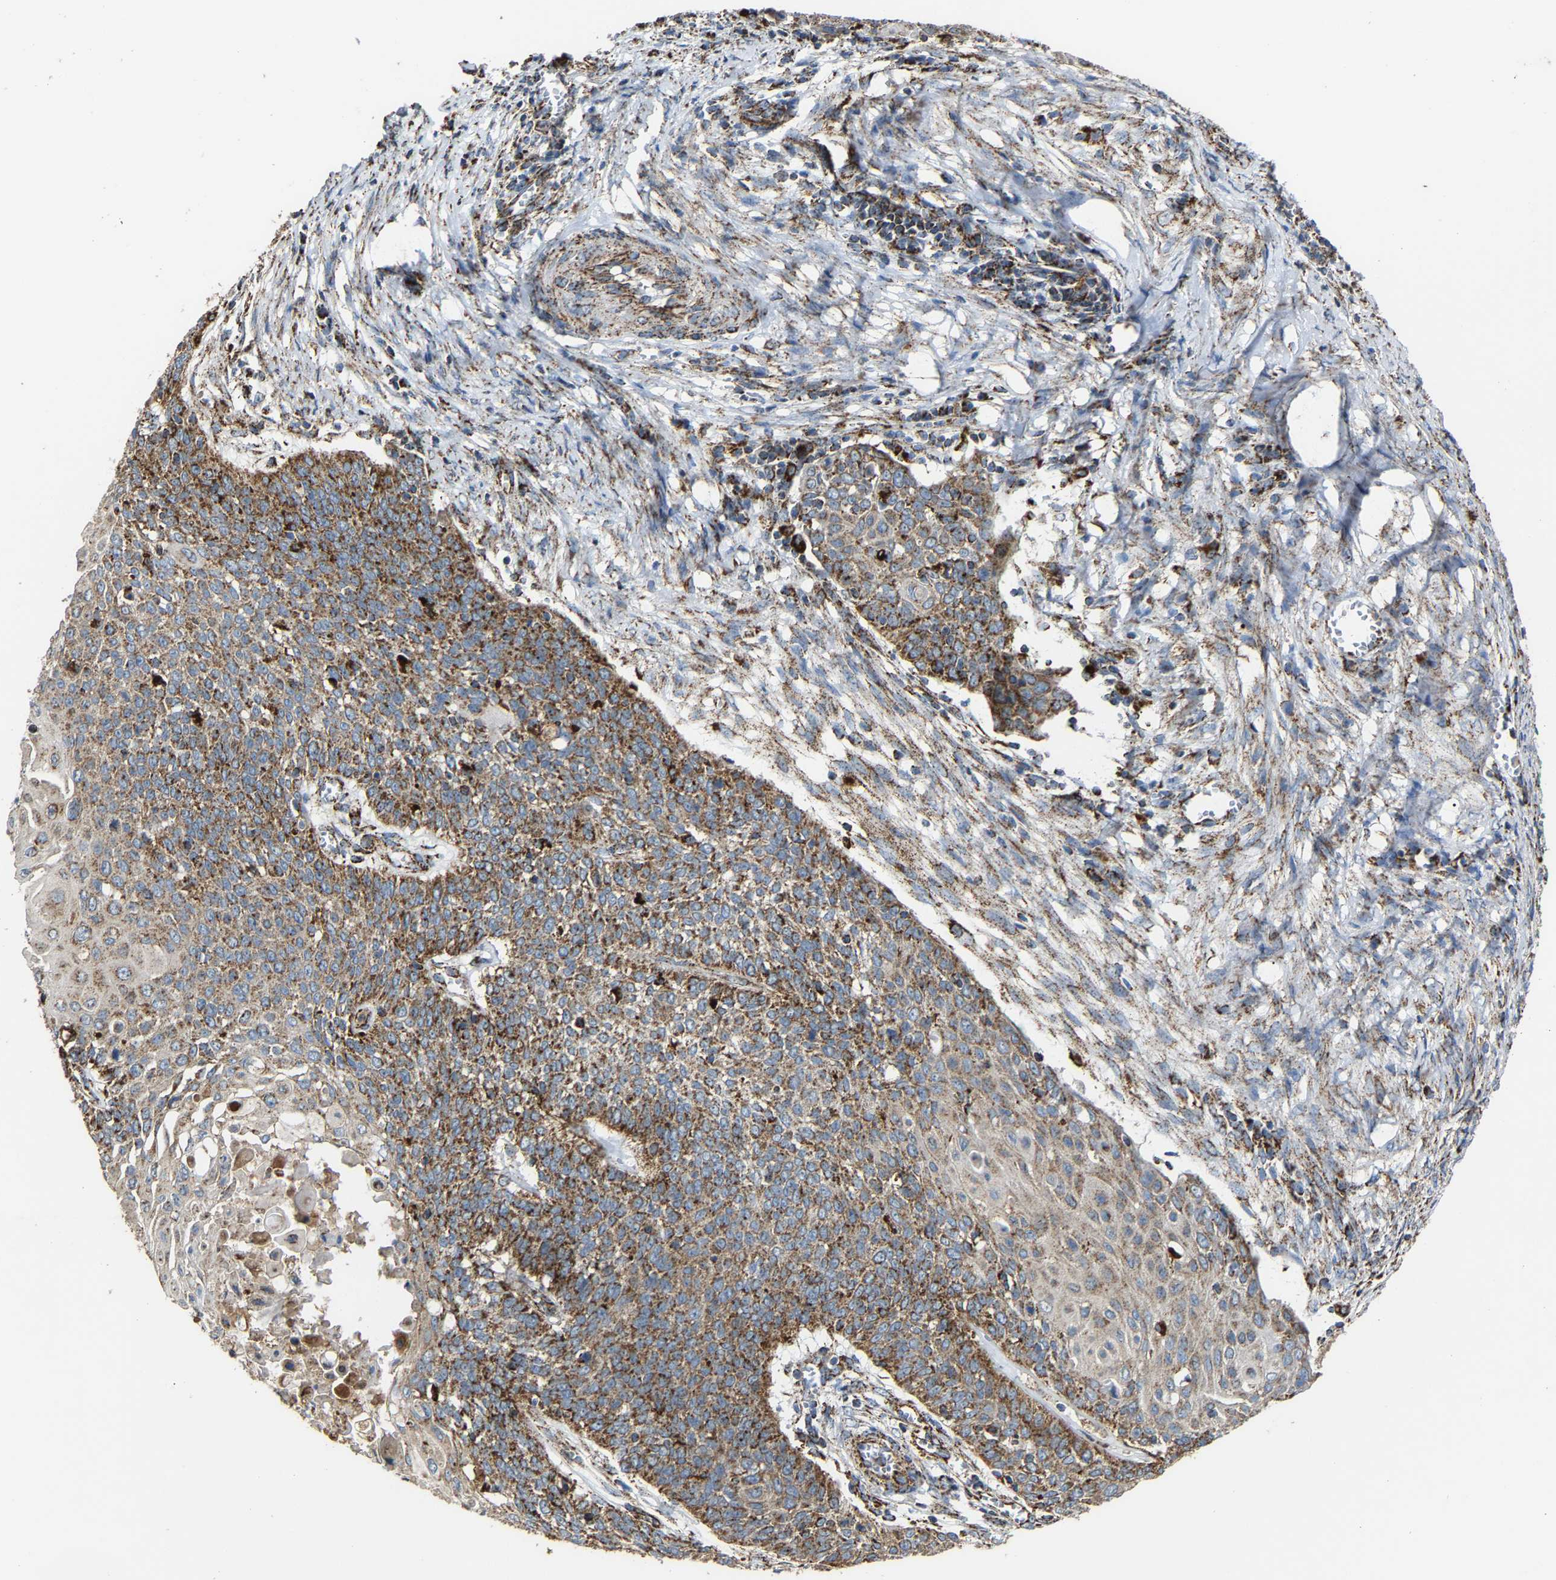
{"staining": {"intensity": "moderate", "quantity": ">75%", "location": "cytoplasmic/membranous"}, "tissue": "cervical cancer", "cell_type": "Tumor cells", "image_type": "cancer", "snomed": [{"axis": "morphology", "description": "Squamous cell carcinoma, NOS"}, {"axis": "topography", "description": "Cervix"}], "caption": "Human cervical cancer (squamous cell carcinoma) stained with a brown dye exhibits moderate cytoplasmic/membranous positive expression in approximately >75% of tumor cells.", "gene": "NDUFV3", "patient": {"sex": "female", "age": 39}}